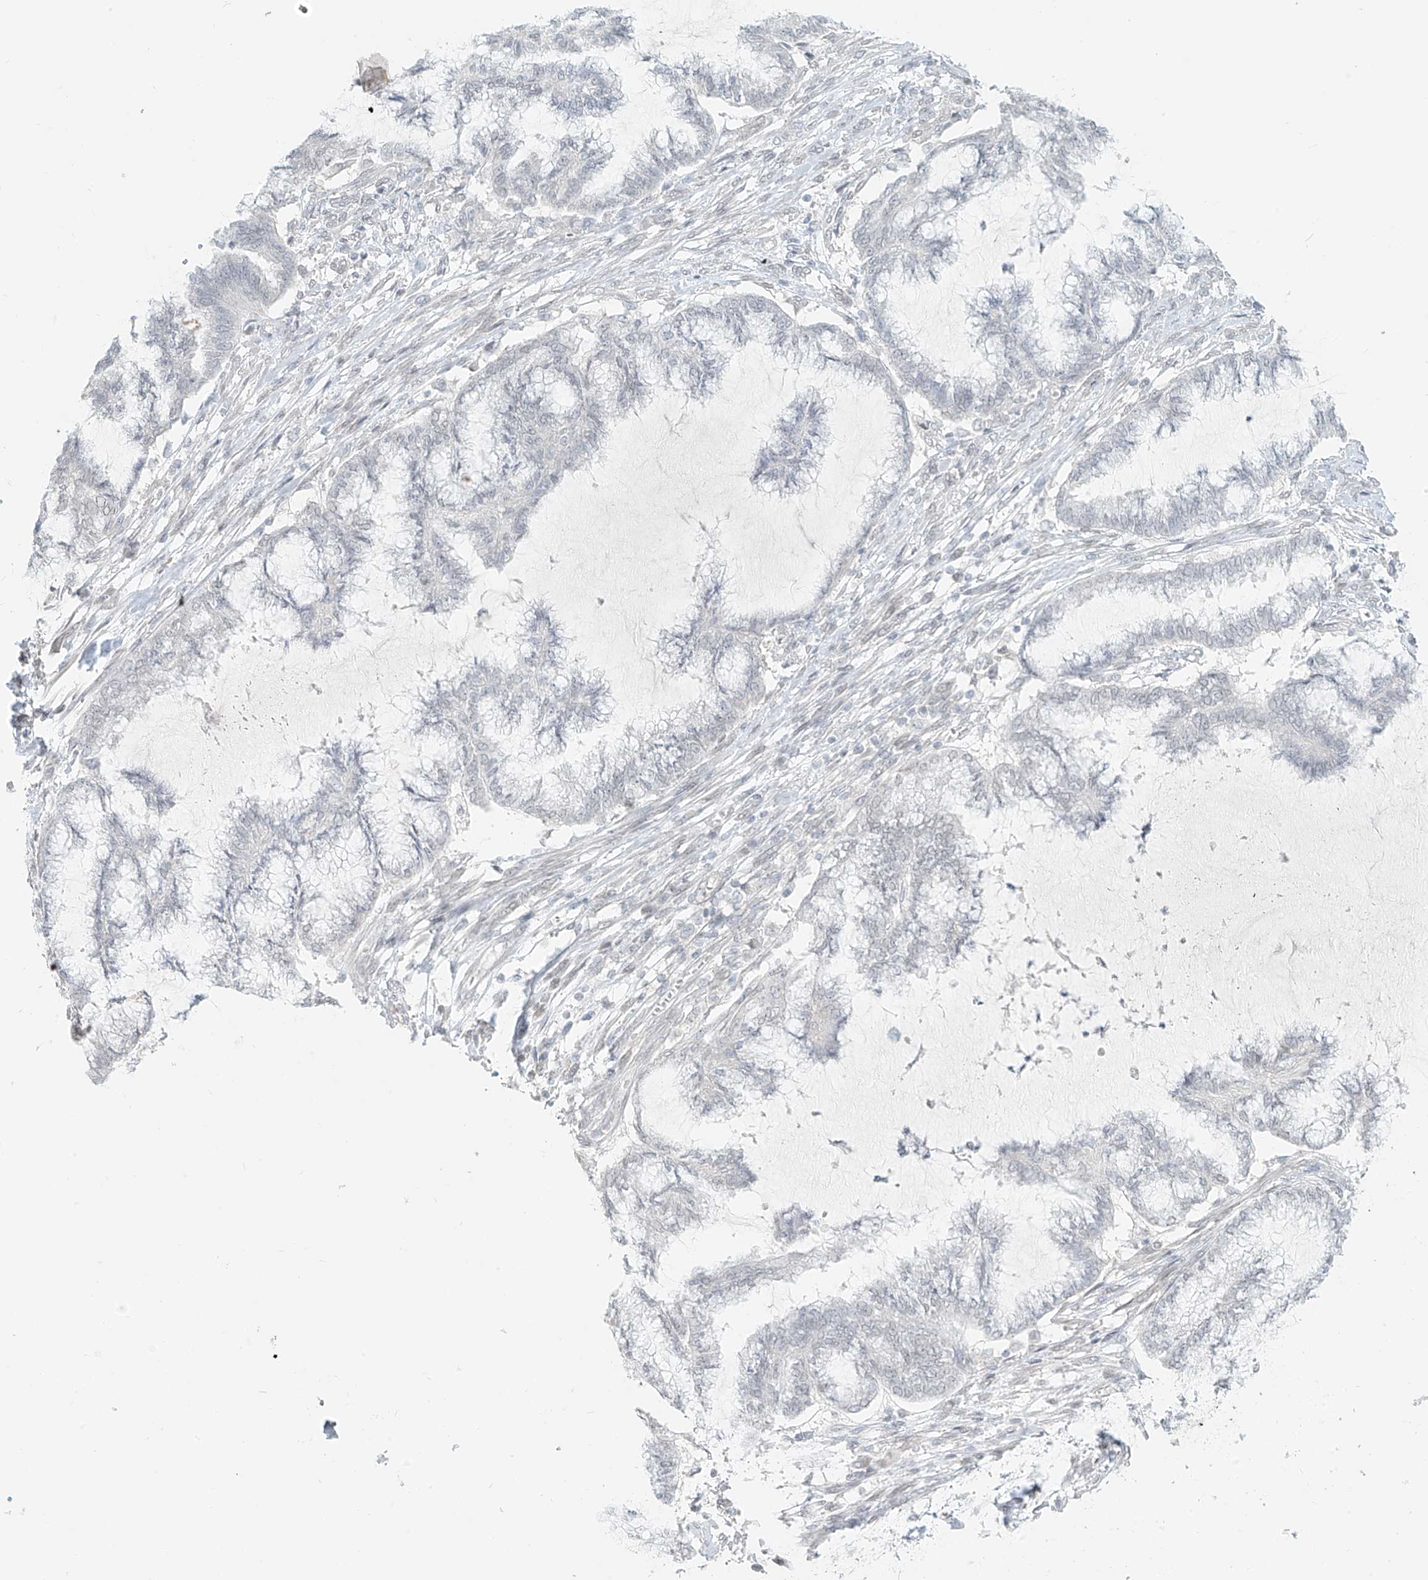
{"staining": {"intensity": "negative", "quantity": "none", "location": "none"}, "tissue": "endometrial cancer", "cell_type": "Tumor cells", "image_type": "cancer", "snomed": [{"axis": "morphology", "description": "Adenocarcinoma, NOS"}, {"axis": "topography", "description": "Endometrium"}], "caption": "This image is of endometrial adenocarcinoma stained with IHC to label a protein in brown with the nuclei are counter-stained blue. There is no positivity in tumor cells. (DAB (3,3'-diaminobenzidine) immunohistochemistry (IHC), high magnification).", "gene": "OSBPL7", "patient": {"sex": "female", "age": 86}}